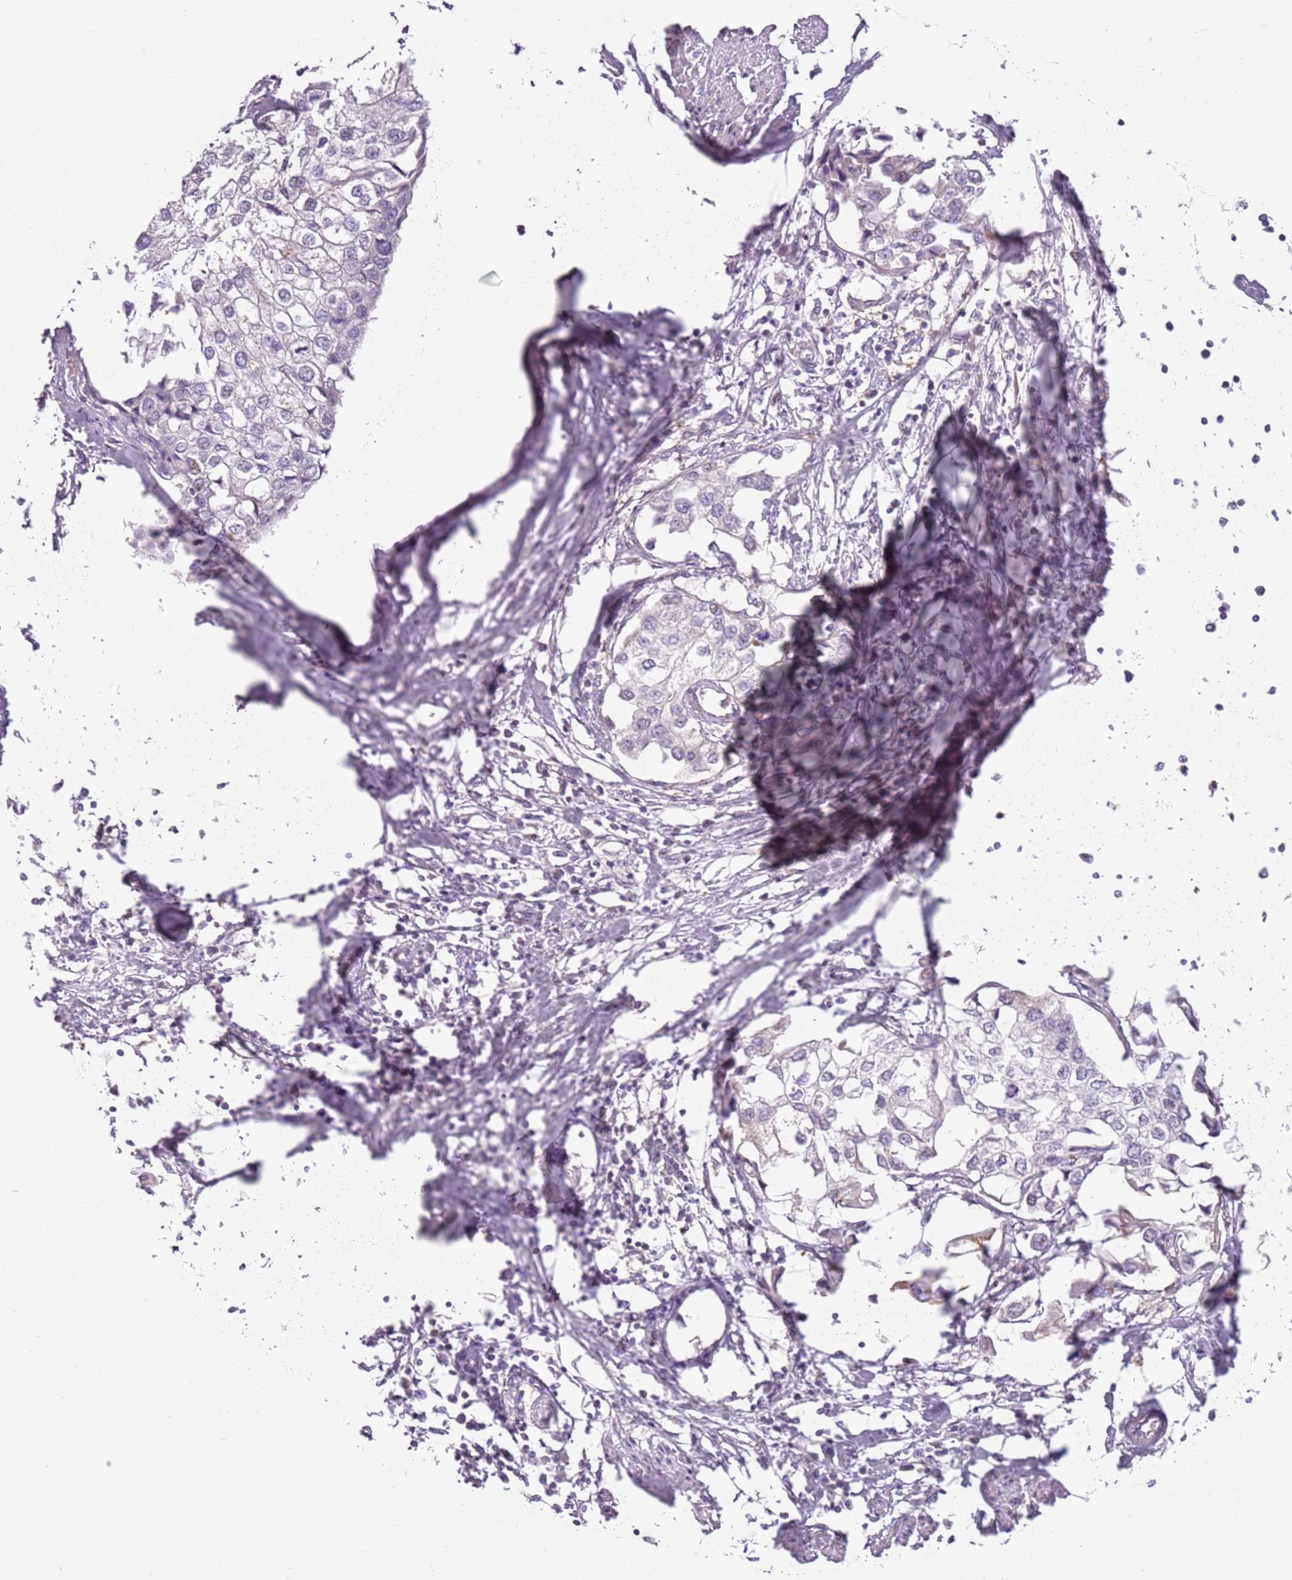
{"staining": {"intensity": "negative", "quantity": "none", "location": "none"}, "tissue": "urothelial cancer", "cell_type": "Tumor cells", "image_type": "cancer", "snomed": [{"axis": "morphology", "description": "Urothelial carcinoma, High grade"}, {"axis": "topography", "description": "Urinary bladder"}], "caption": "The immunohistochemistry image has no significant expression in tumor cells of urothelial cancer tissue.", "gene": "DEFB116", "patient": {"sex": "male", "age": 64}}